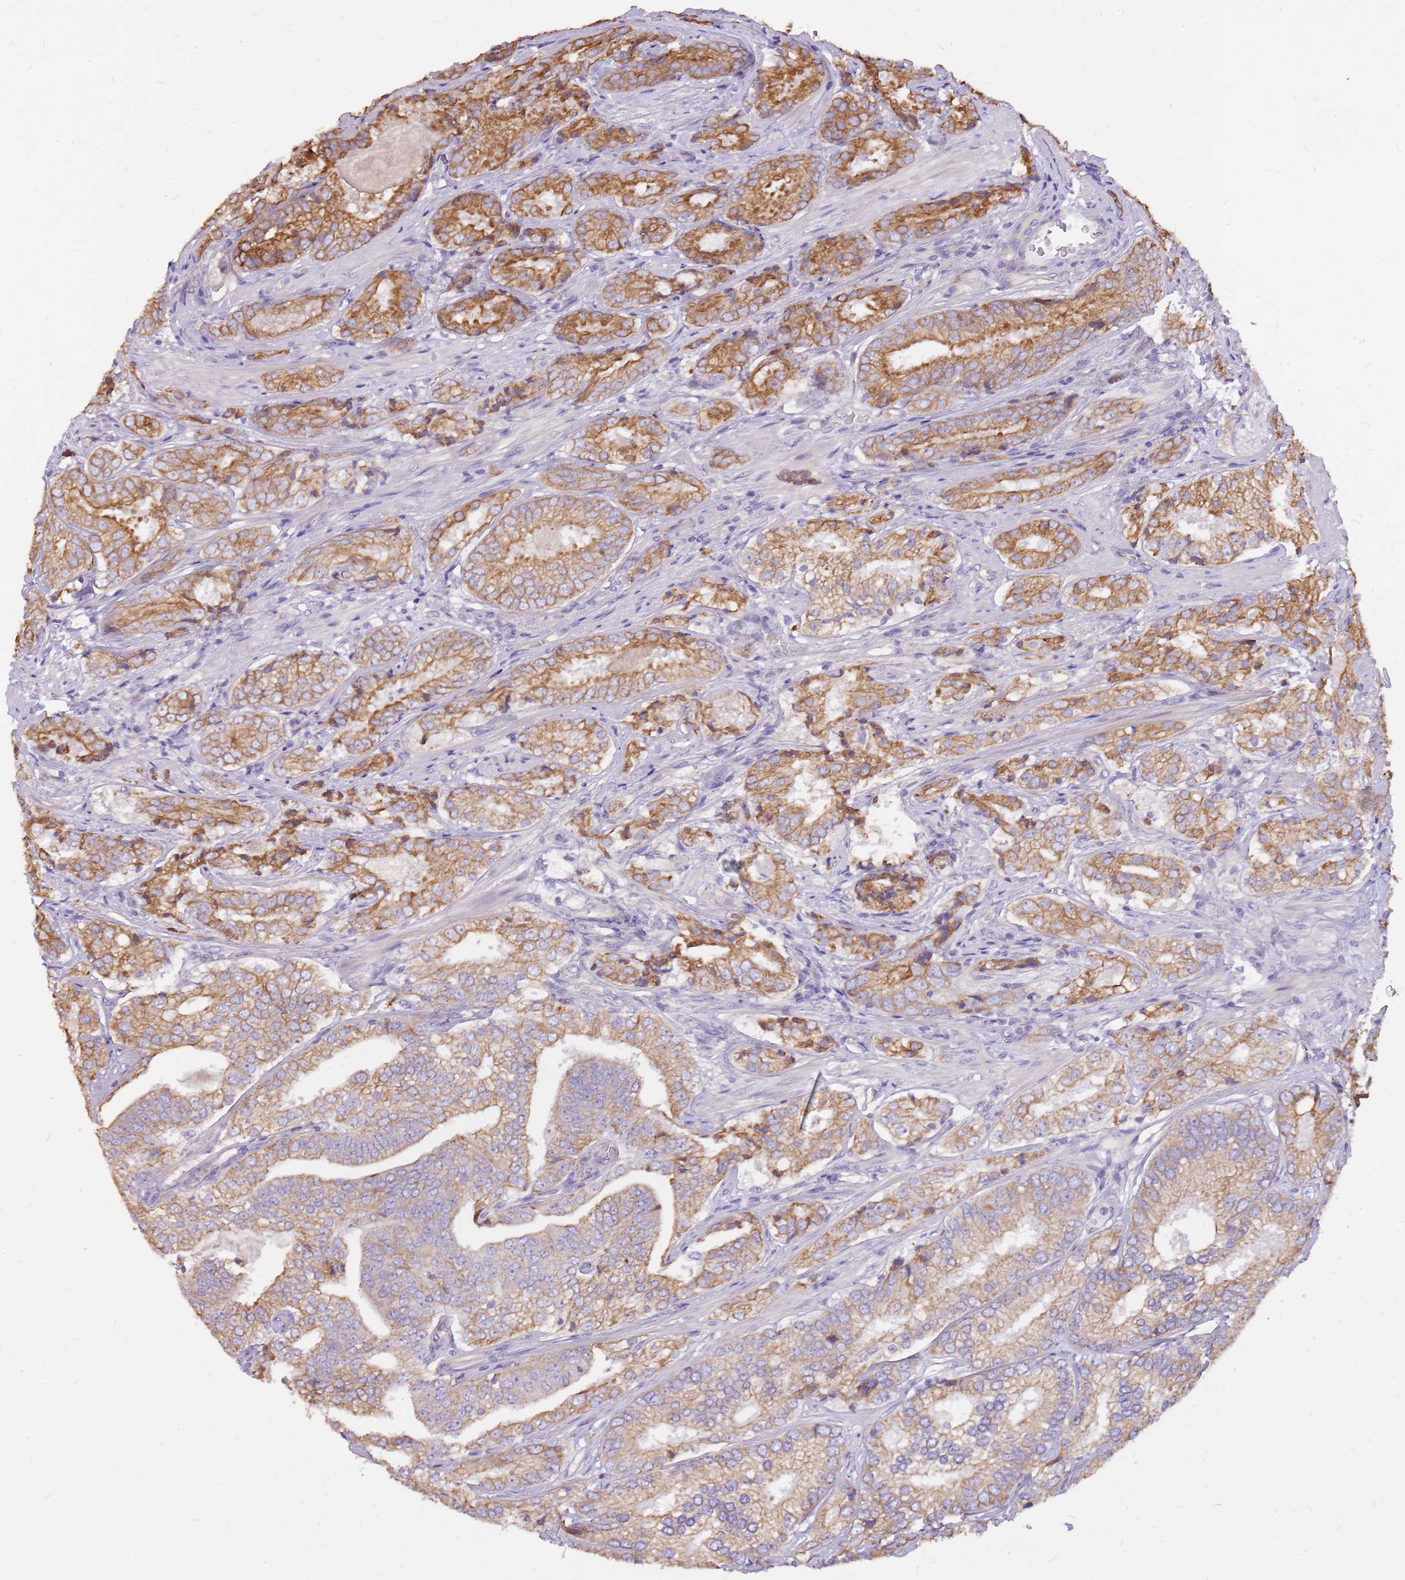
{"staining": {"intensity": "moderate", "quantity": "25%-75%", "location": "cytoplasmic/membranous"}, "tissue": "prostate cancer", "cell_type": "Tumor cells", "image_type": "cancer", "snomed": [{"axis": "morphology", "description": "Adenocarcinoma, High grade"}, {"axis": "topography", "description": "Prostate"}], "caption": "A micrograph showing moderate cytoplasmic/membranous positivity in about 25%-75% of tumor cells in prostate cancer (adenocarcinoma (high-grade)), as visualized by brown immunohistochemical staining.", "gene": "WASHC4", "patient": {"sex": "male", "age": 63}}